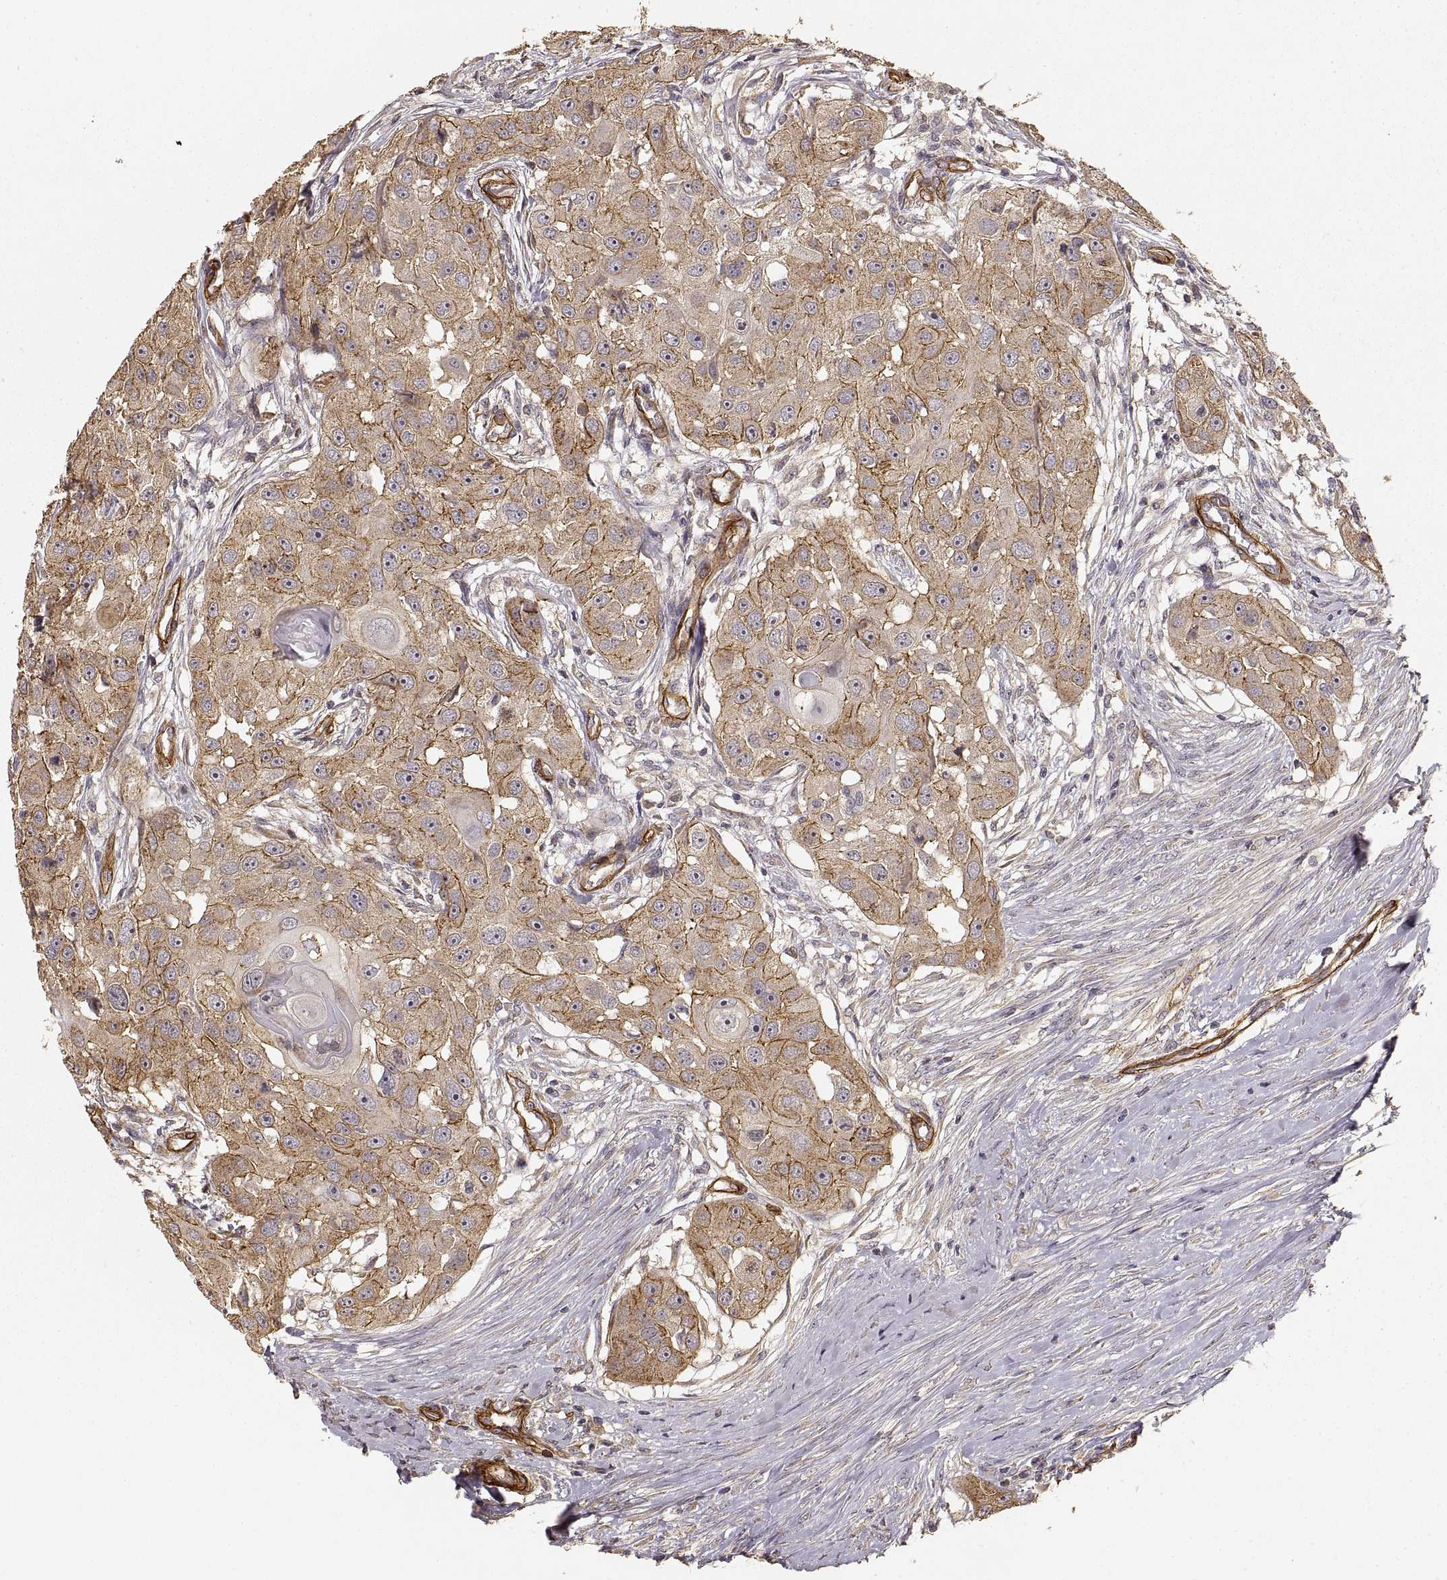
{"staining": {"intensity": "moderate", "quantity": ">75%", "location": "cytoplasmic/membranous"}, "tissue": "head and neck cancer", "cell_type": "Tumor cells", "image_type": "cancer", "snomed": [{"axis": "morphology", "description": "Squamous cell carcinoma, NOS"}, {"axis": "topography", "description": "Head-Neck"}], "caption": "IHC image of head and neck squamous cell carcinoma stained for a protein (brown), which reveals medium levels of moderate cytoplasmic/membranous staining in about >75% of tumor cells.", "gene": "LAMA4", "patient": {"sex": "male", "age": 51}}